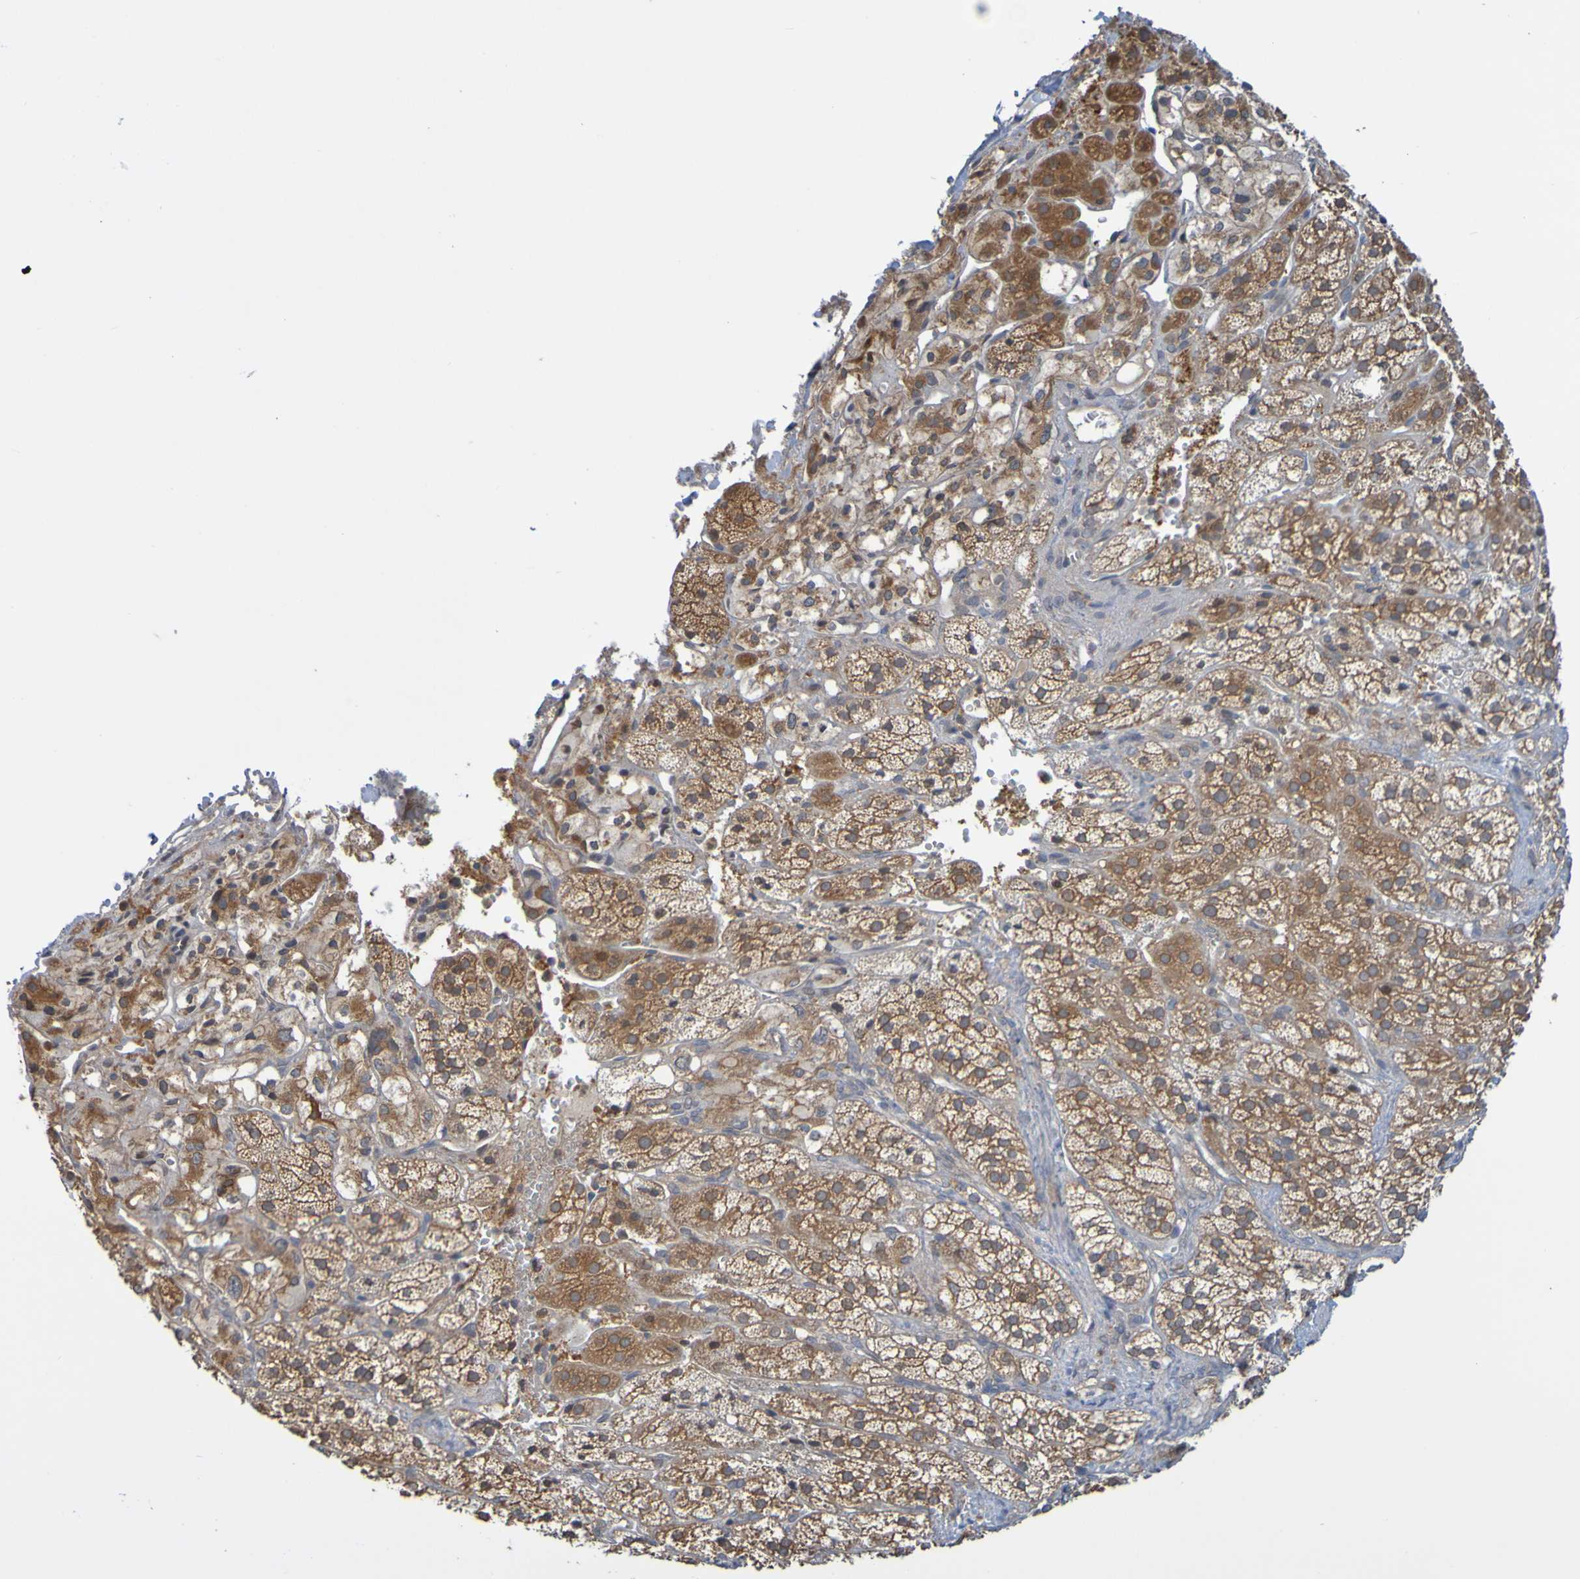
{"staining": {"intensity": "moderate", "quantity": ">75%", "location": "cytoplasmic/membranous"}, "tissue": "adrenal gland", "cell_type": "Glandular cells", "image_type": "normal", "snomed": [{"axis": "morphology", "description": "Normal tissue, NOS"}, {"axis": "topography", "description": "Adrenal gland"}], "caption": "DAB (3,3'-diaminobenzidine) immunohistochemical staining of normal human adrenal gland demonstrates moderate cytoplasmic/membranous protein staining in about >75% of glandular cells.", "gene": "NAV2", "patient": {"sex": "male", "age": 56}}